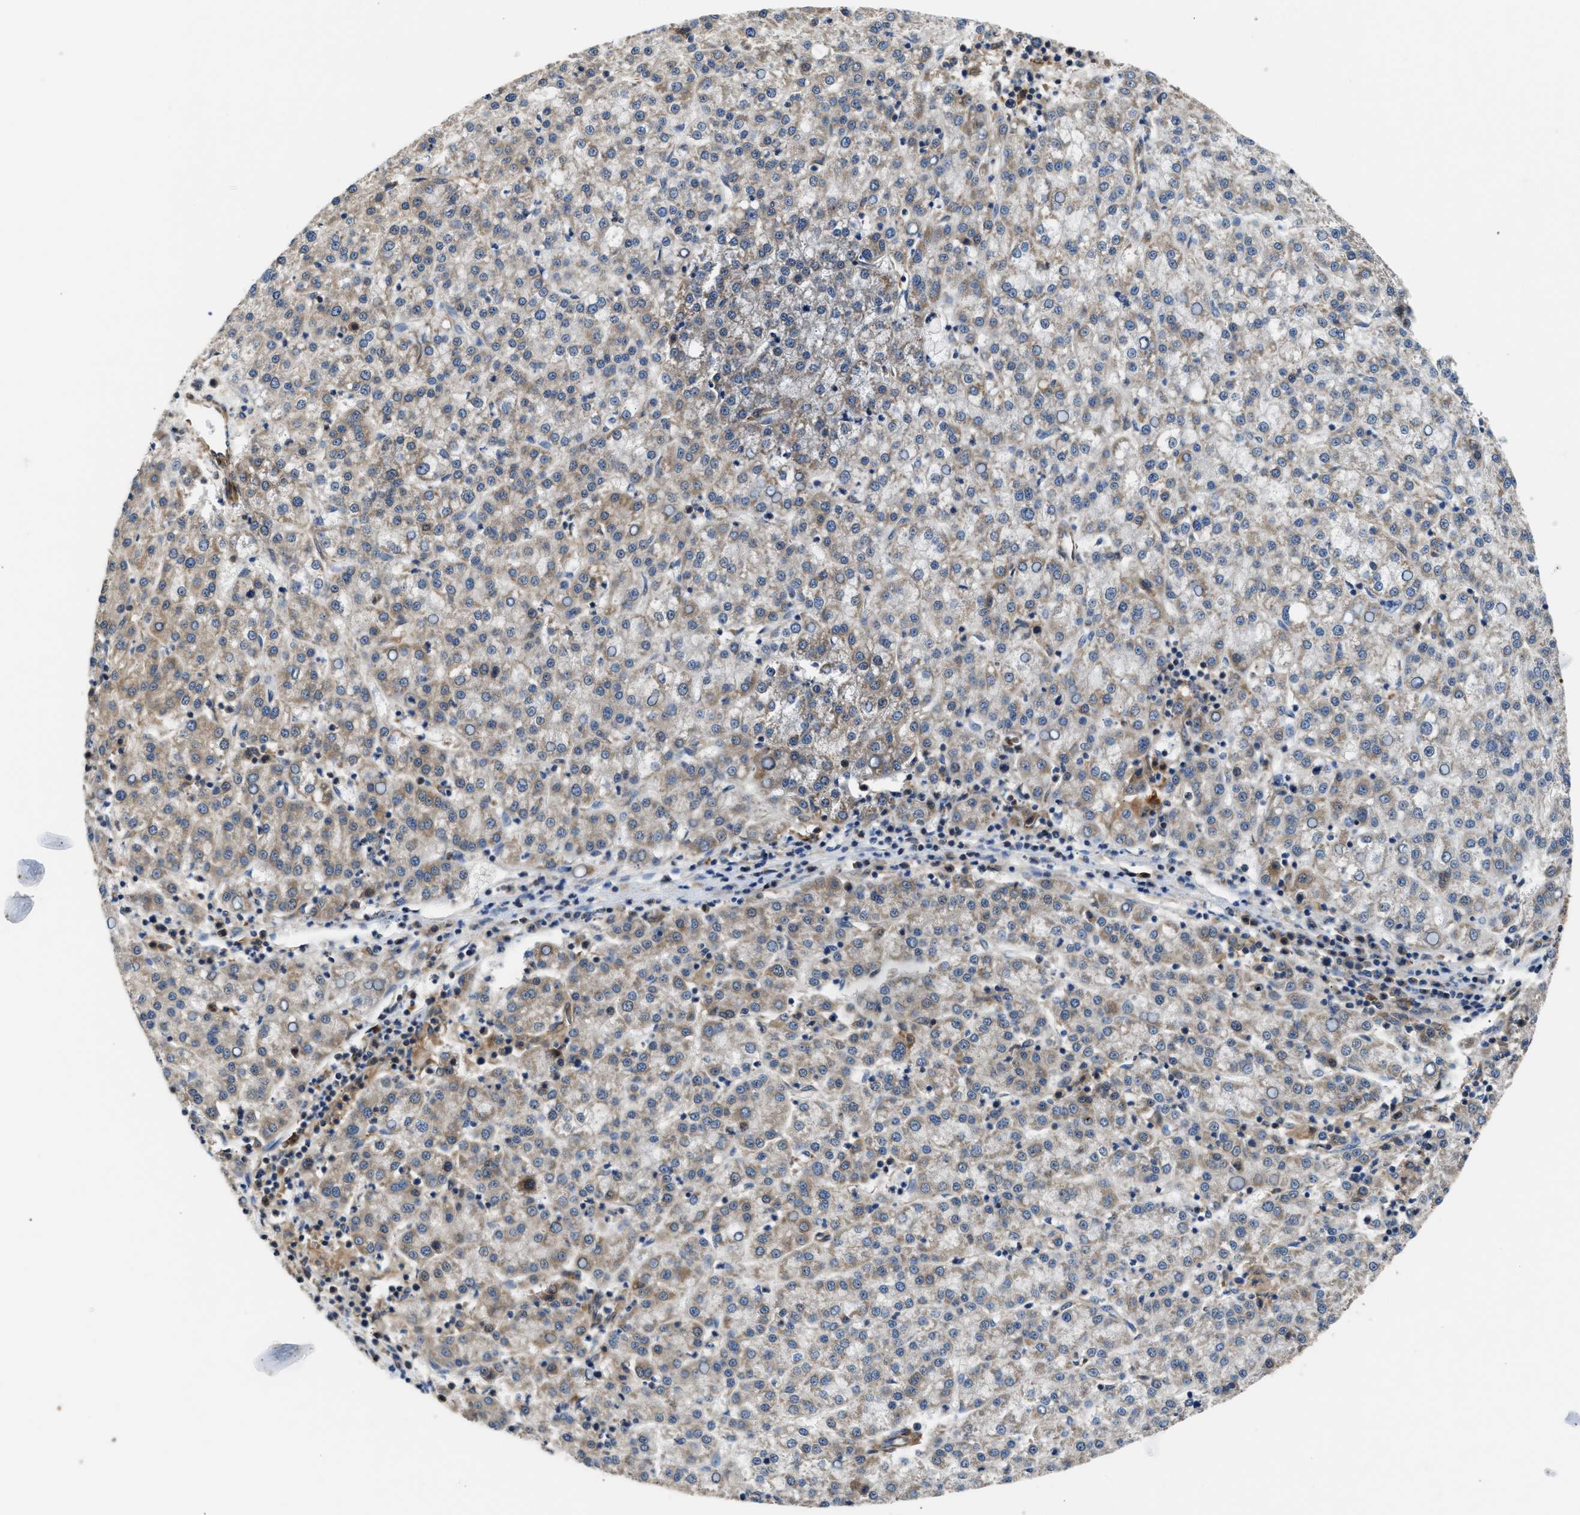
{"staining": {"intensity": "weak", "quantity": ">75%", "location": "cytoplasmic/membranous"}, "tissue": "liver cancer", "cell_type": "Tumor cells", "image_type": "cancer", "snomed": [{"axis": "morphology", "description": "Carcinoma, Hepatocellular, NOS"}, {"axis": "topography", "description": "Liver"}], "caption": "High-magnification brightfield microscopy of liver cancer stained with DAB (3,3'-diaminobenzidine) (brown) and counterstained with hematoxylin (blue). tumor cells exhibit weak cytoplasmic/membranous staining is identified in about>75% of cells.", "gene": "PPA1", "patient": {"sex": "female", "age": 58}}